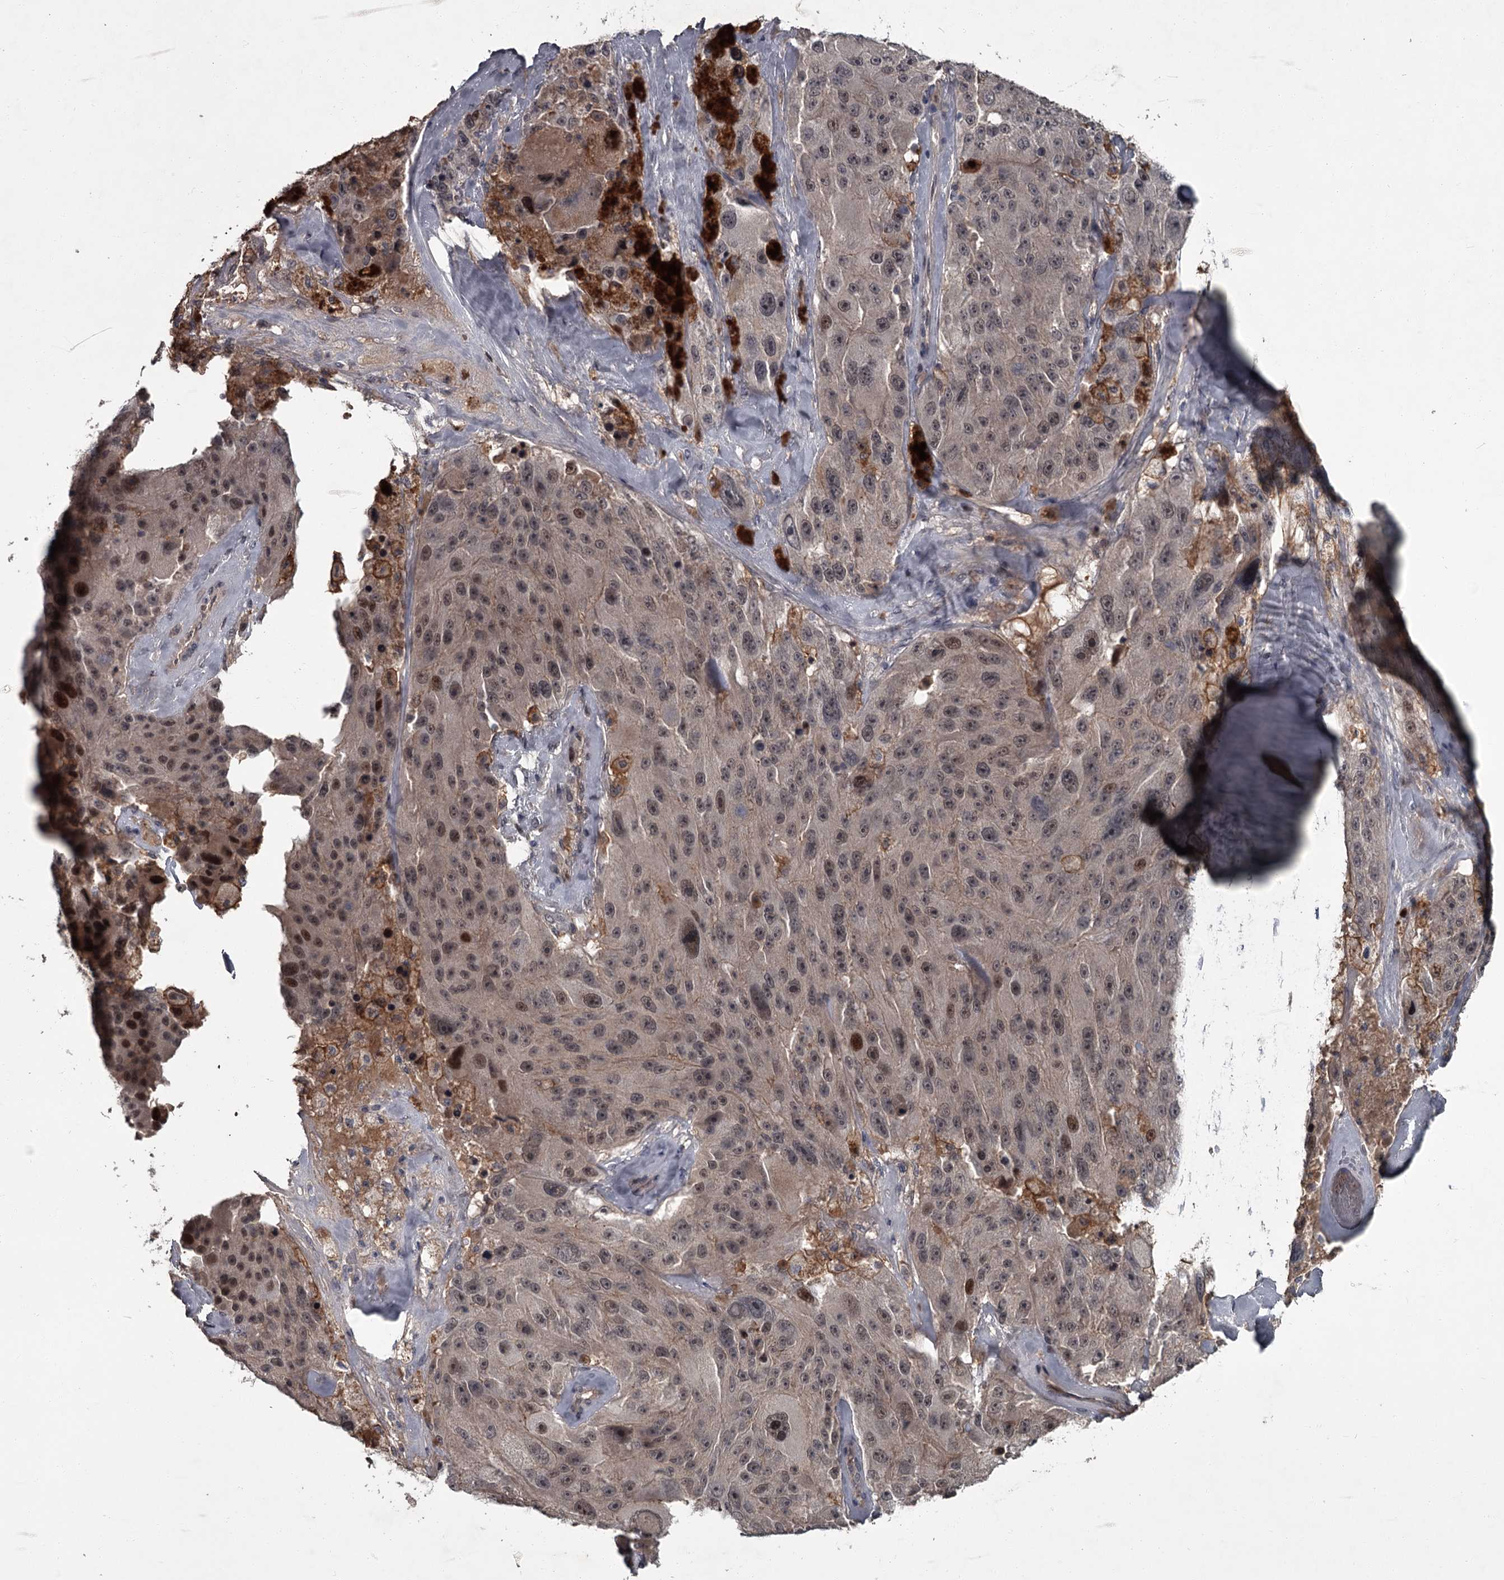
{"staining": {"intensity": "weak", "quantity": ">75%", "location": "nuclear"}, "tissue": "melanoma", "cell_type": "Tumor cells", "image_type": "cancer", "snomed": [{"axis": "morphology", "description": "Malignant melanoma, Metastatic site"}, {"axis": "topography", "description": "Lymph node"}], "caption": "Malignant melanoma (metastatic site) stained with DAB (3,3'-diaminobenzidine) immunohistochemistry (IHC) shows low levels of weak nuclear staining in approximately >75% of tumor cells.", "gene": "FLVCR2", "patient": {"sex": "male", "age": 62}}